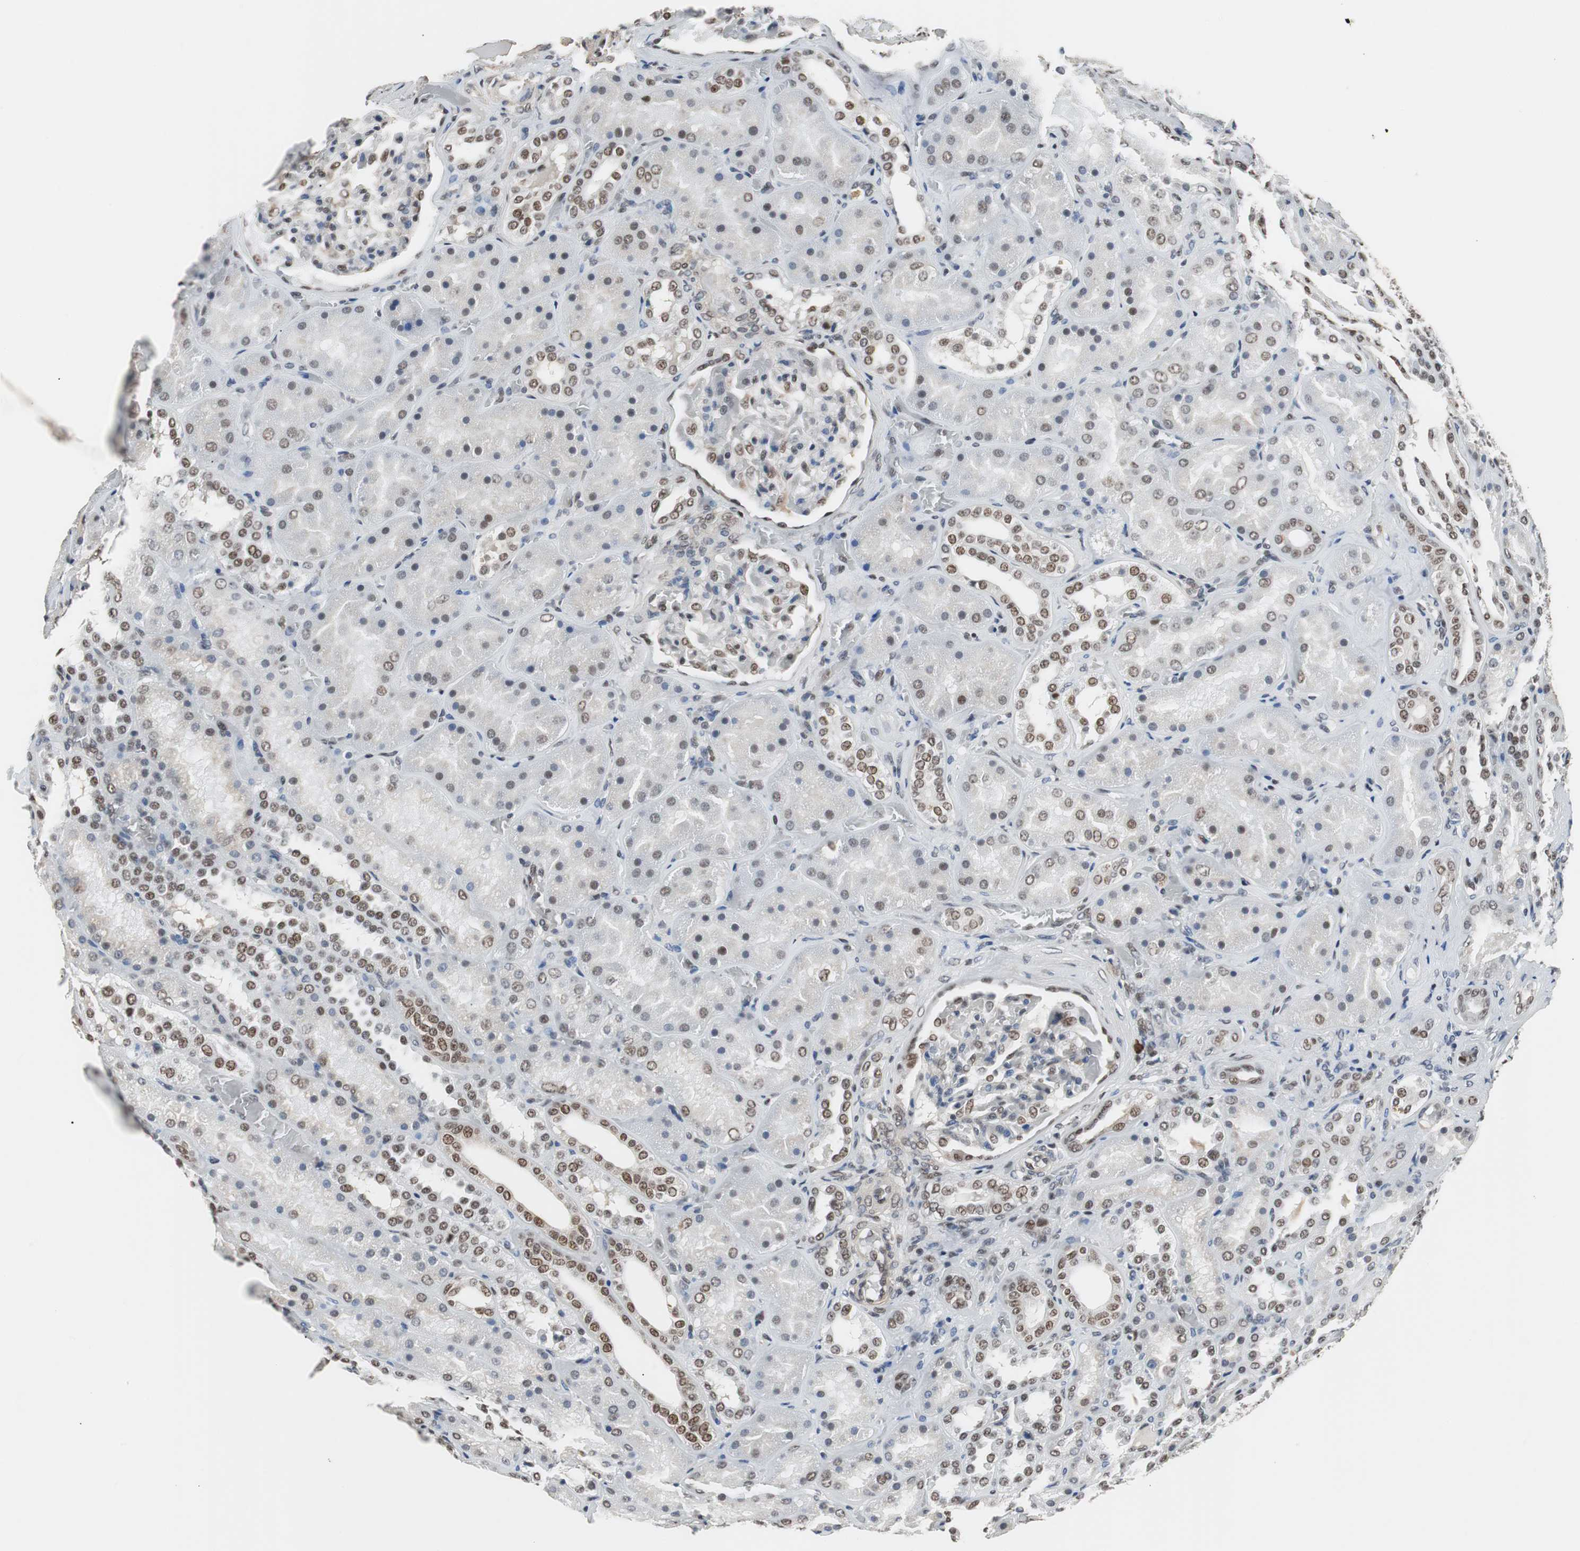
{"staining": {"intensity": "moderate", "quantity": "25%-75%", "location": "nuclear"}, "tissue": "kidney", "cell_type": "Cells in glomeruli", "image_type": "normal", "snomed": [{"axis": "morphology", "description": "Normal tissue, NOS"}, {"axis": "topography", "description": "Kidney"}], "caption": "This is a histology image of immunohistochemistry staining of normal kidney, which shows moderate staining in the nuclear of cells in glomeruli.", "gene": "TAF7", "patient": {"sex": "male", "age": 28}}